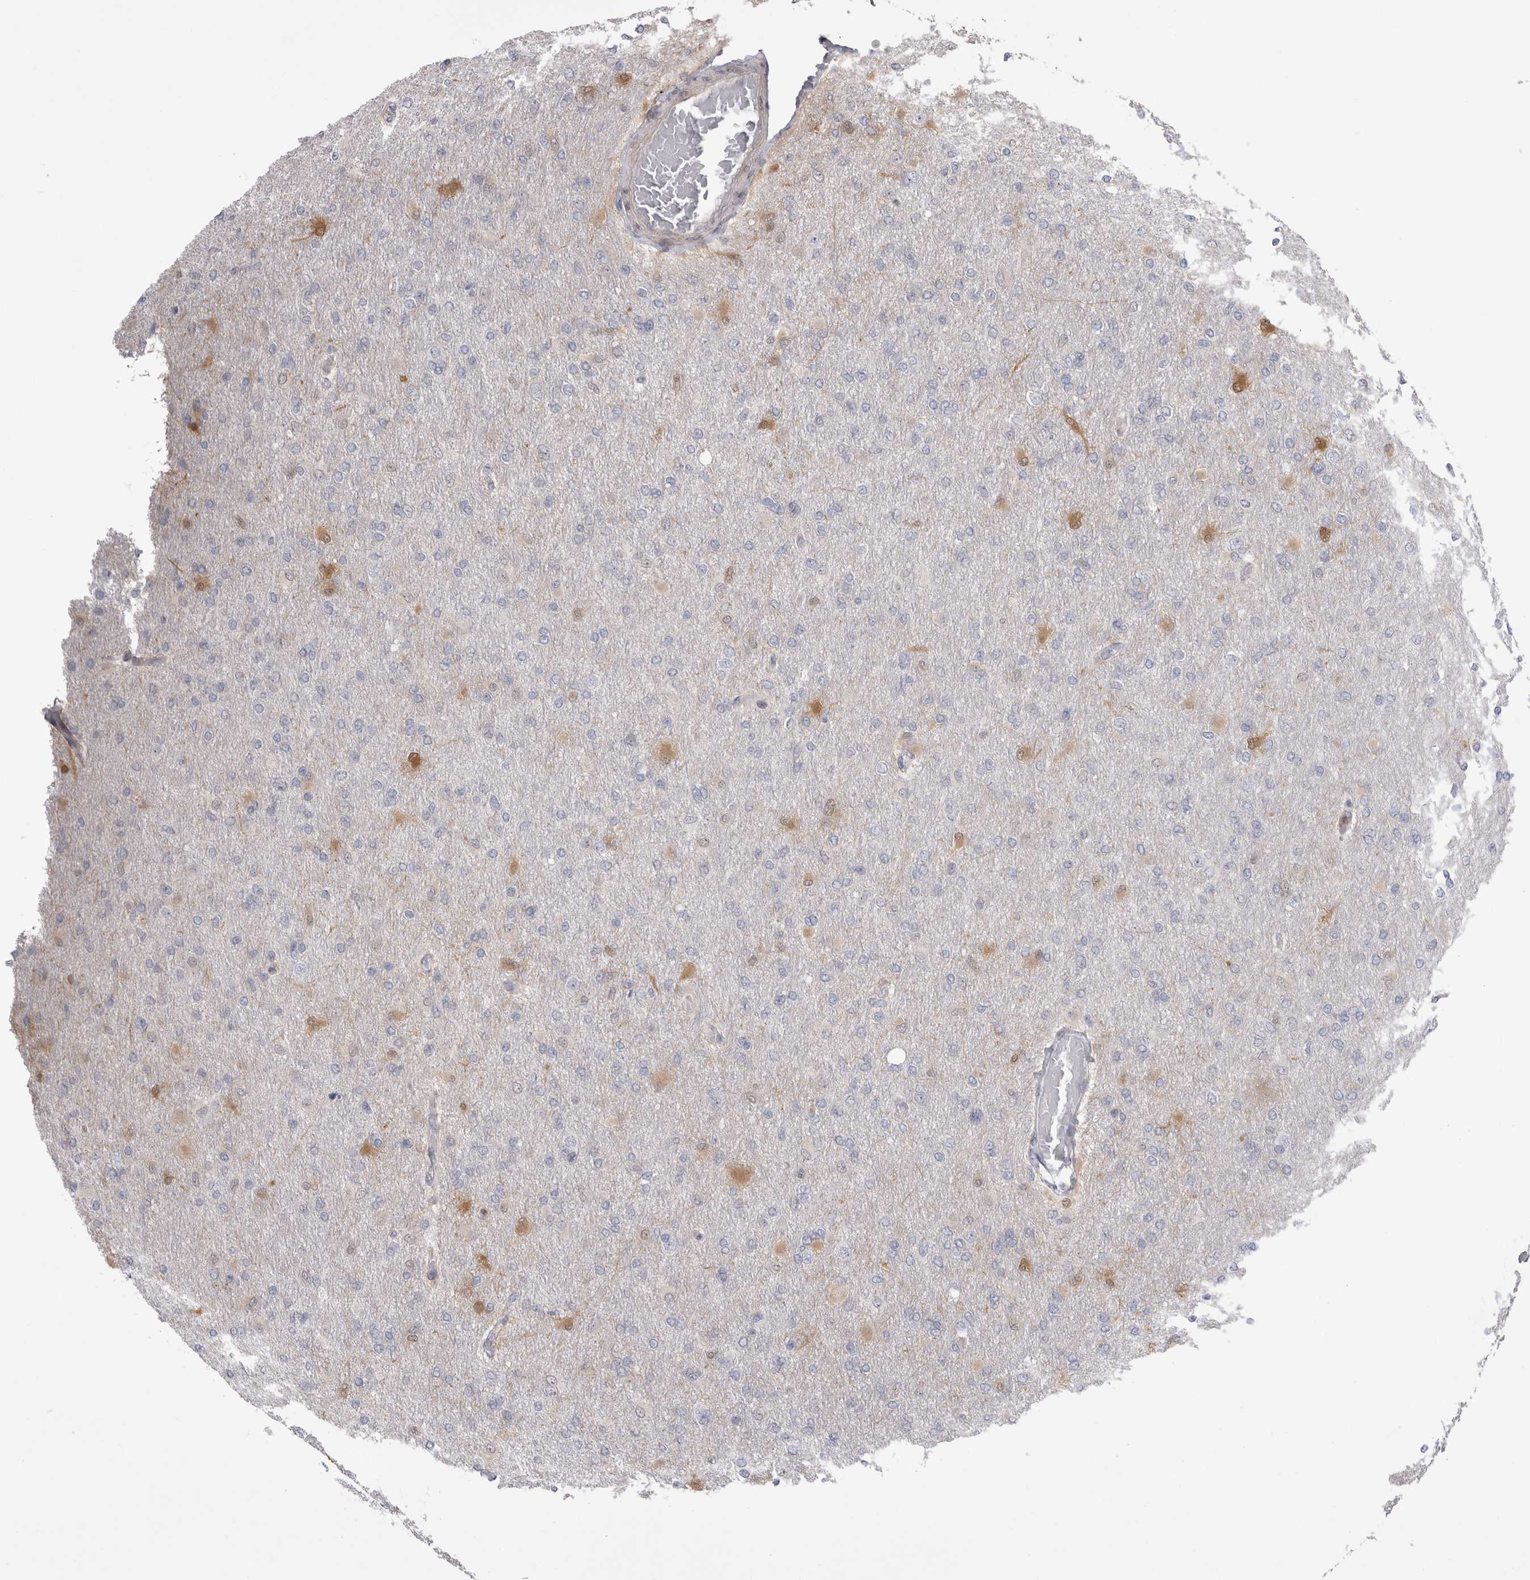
{"staining": {"intensity": "negative", "quantity": "none", "location": "none"}, "tissue": "glioma", "cell_type": "Tumor cells", "image_type": "cancer", "snomed": [{"axis": "morphology", "description": "Glioma, malignant, High grade"}, {"axis": "topography", "description": "Cerebral cortex"}], "caption": "DAB (3,3'-diaminobenzidine) immunohistochemical staining of human malignant glioma (high-grade) exhibits no significant positivity in tumor cells.", "gene": "CHIC2", "patient": {"sex": "female", "age": 36}}